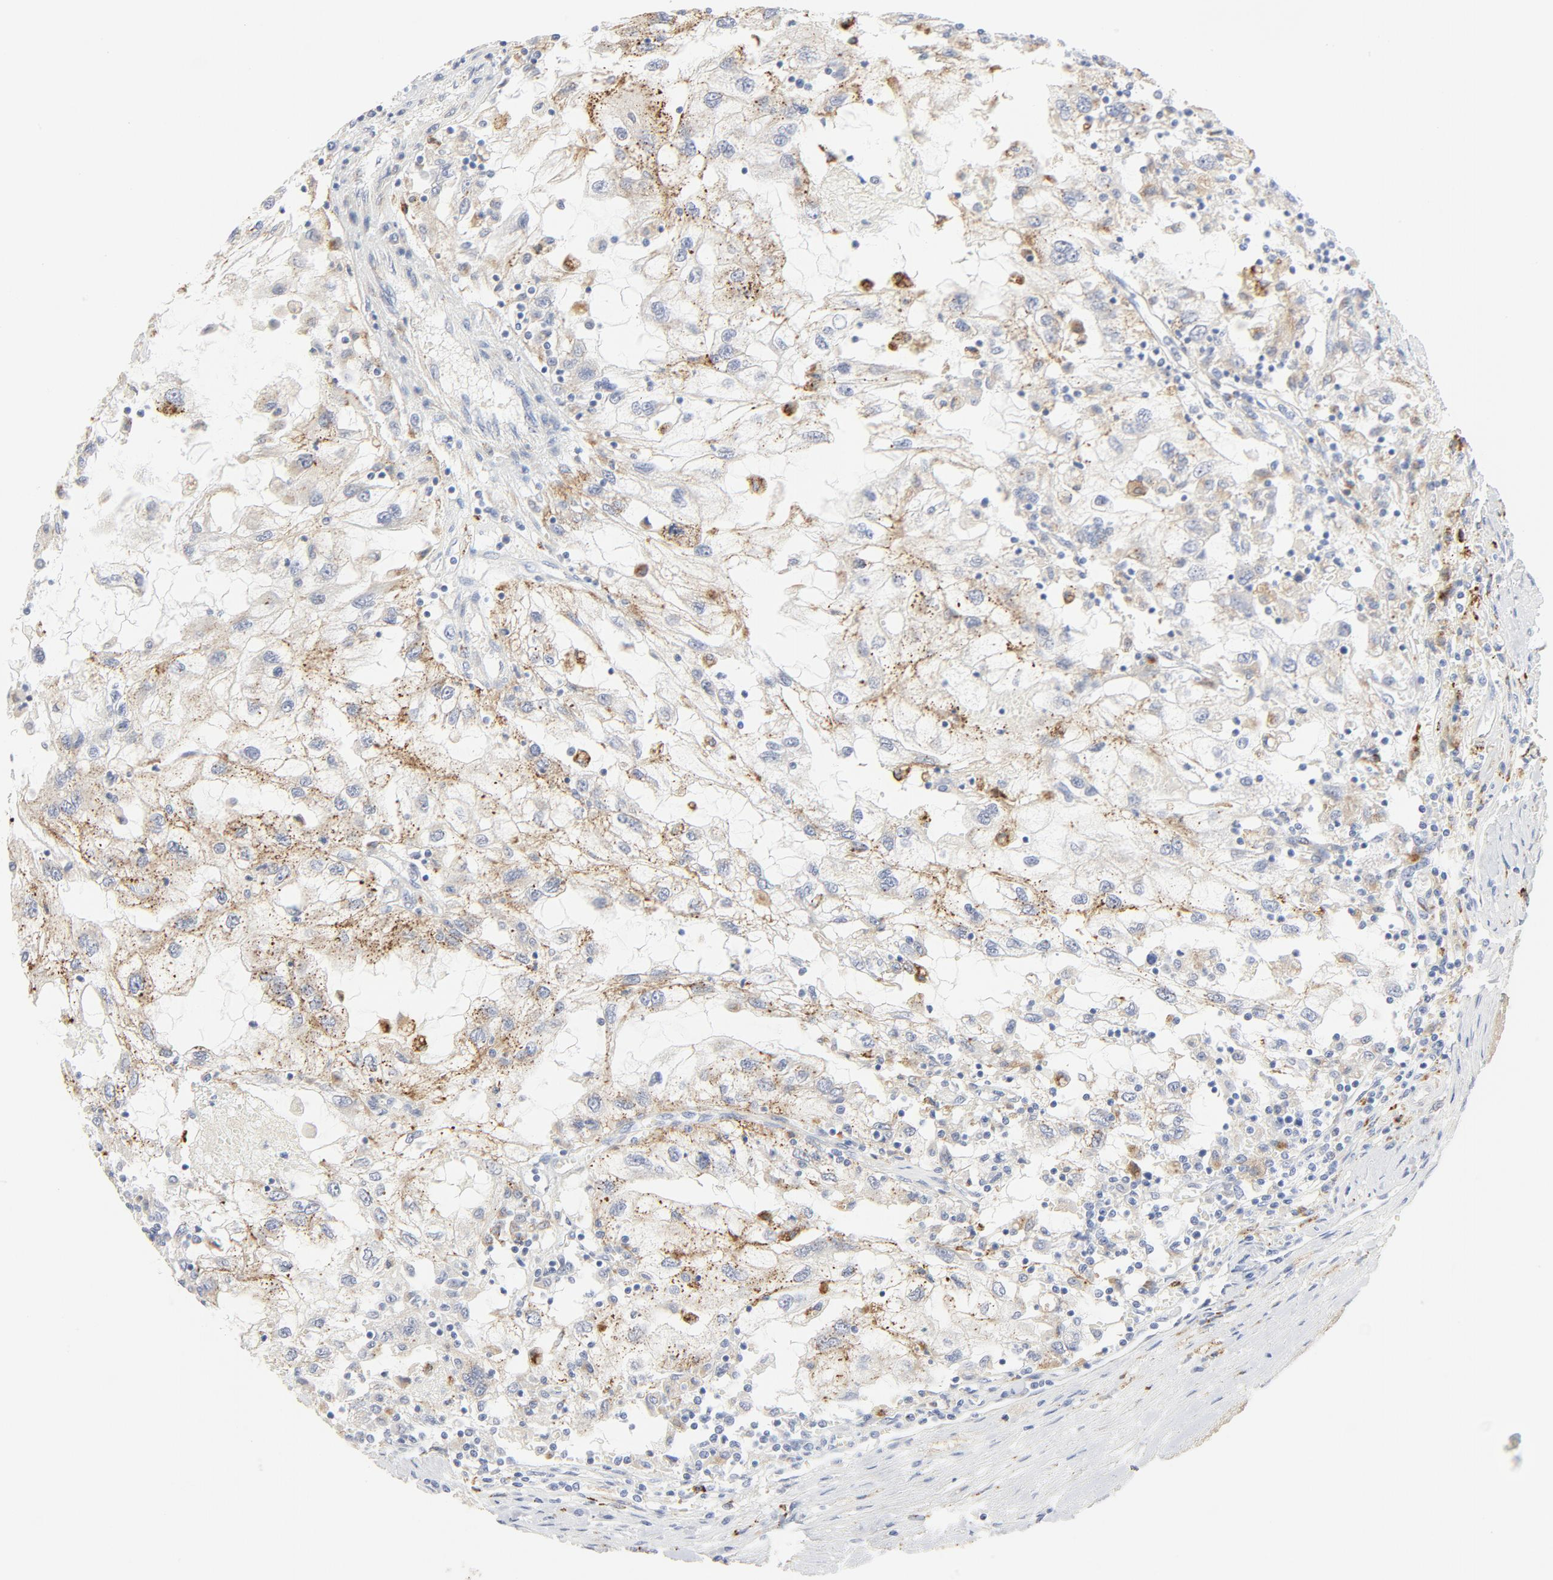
{"staining": {"intensity": "moderate", "quantity": "25%-75%", "location": "cytoplasmic/membranous"}, "tissue": "renal cancer", "cell_type": "Tumor cells", "image_type": "cancer", "snomed": [{"axis": "morphology", "description": "Normal tissue, NOS"}, {"axis": "morphology", "description": "Adenocarcinoma, NOS"}, {"axis": "topography", "description": "Kidney"}], "caption": "IHC image of human renal cancer (adenocarcinoma) stained for a protein (brown), which displays medium levels of moderate cytoplasmic/membranous expression in approximately 25%-75% of tumor cells.", "gene": "MAGEB17", "patient": {"sex": "male", "age": 71}}